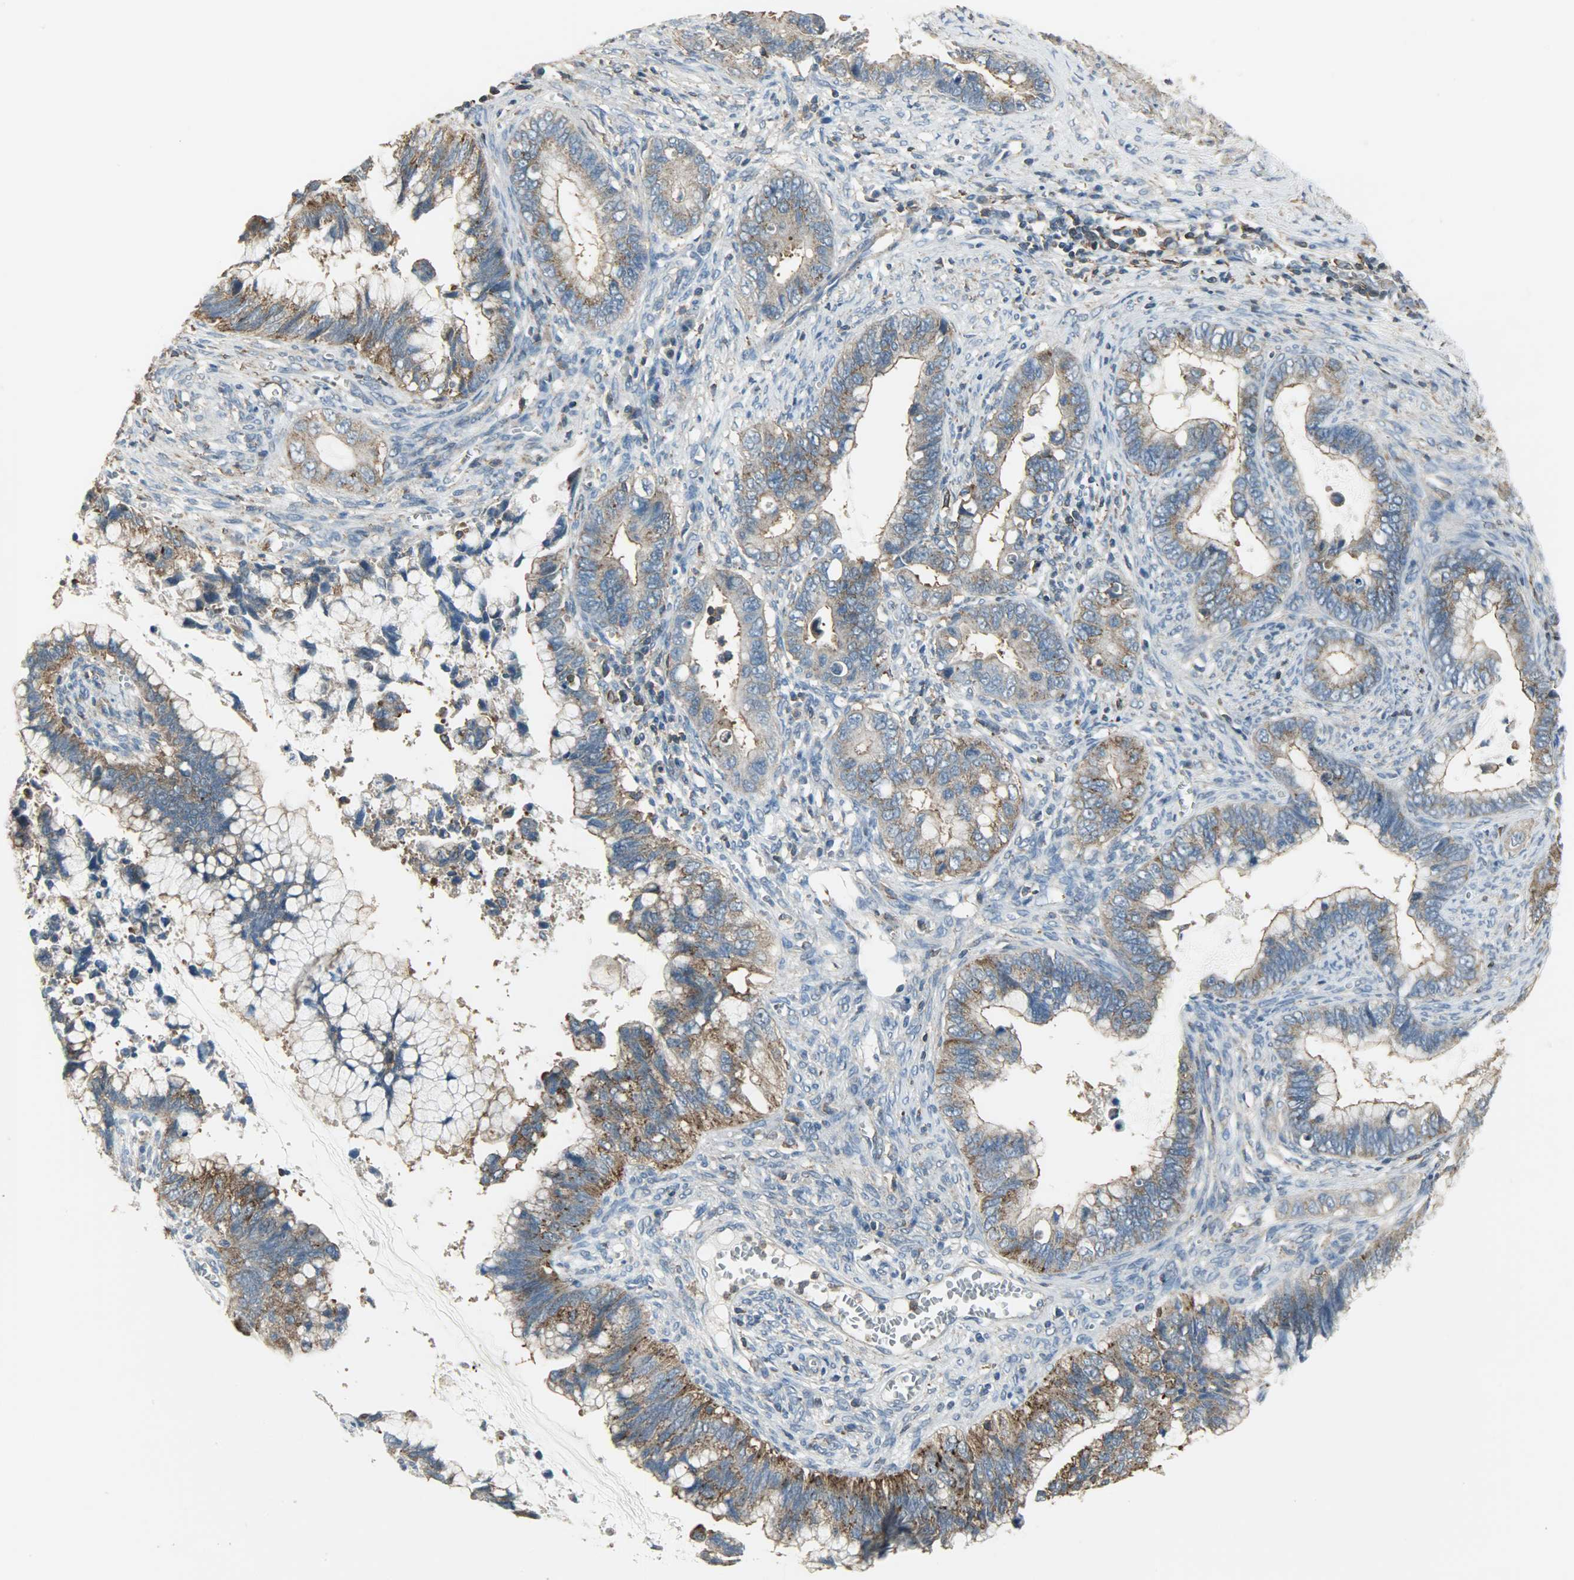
{"staining": {"intensity": "moderate", "quantity": ">75%", "location": "cytoplasmic/membranous"}, "tissue": "cervical cancer", "cell_type": "Tumor cells", "image_type": "cancer", "snomed": [{"axis": "morphology", "description": "Adenocarcinoma, NOS"}, {"axis": "topography", "description": "Cervix"}], "caption": "Immunohistochemistry (IHC) of adenocarcinoma (cervical) exhibits medium levels of moderate cytoplasmic/membranous expression in about >75% of tumor cells. Immunohistochemistry (IHC) stains the protein in brown and the nuclei are stained blue.", "gene": "DNAJA4", "patient": {"sex": "female", "age": 44}}